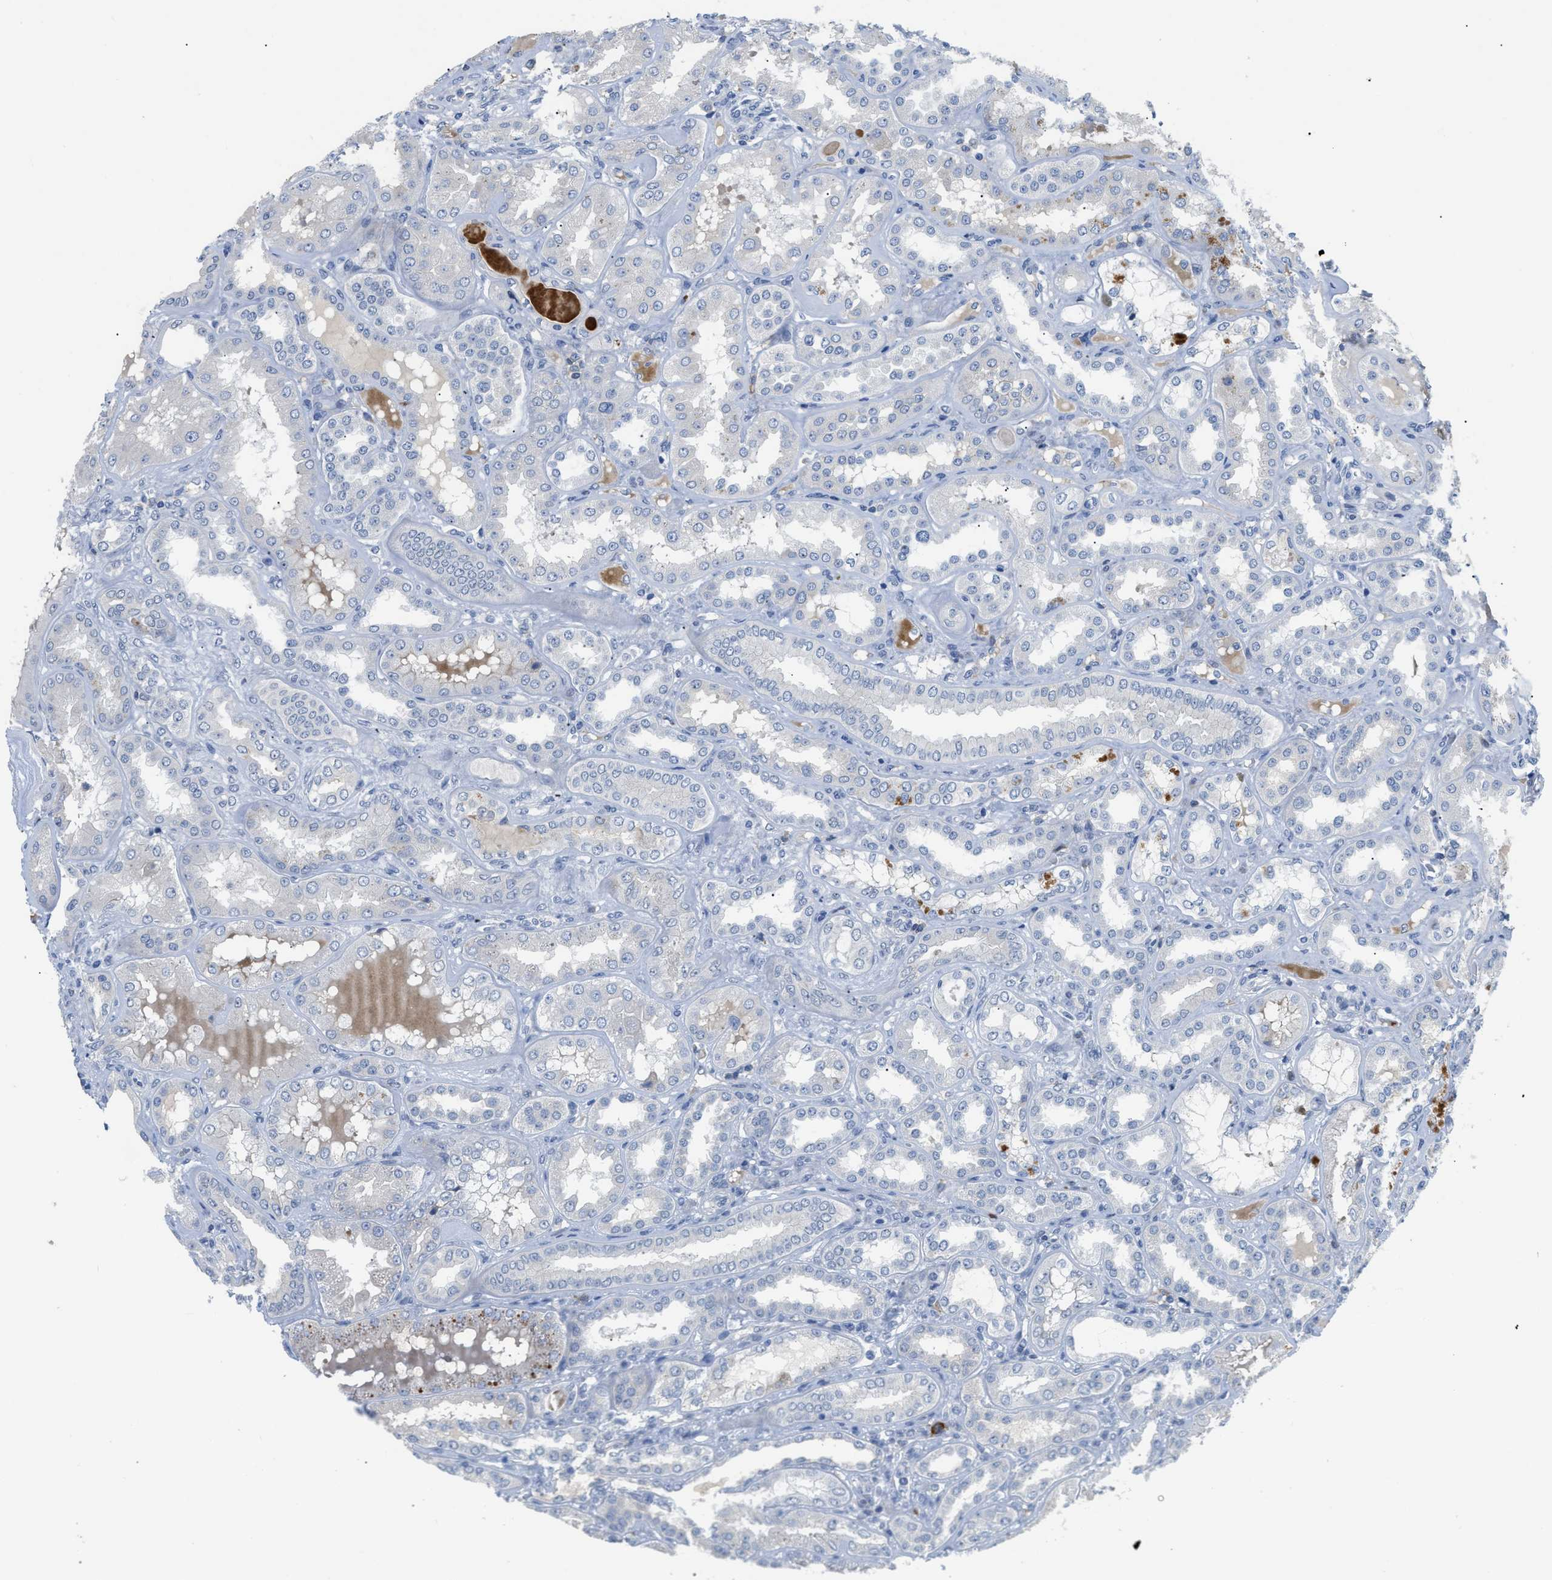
{"staining": {"intensity": "negative", "quantity": "none", "location": "none"}, "tissue": "kidney", "cell_type": "Cells in glomeruli", "image_type": "normal", "snomed": [{"axis": "morphology", "description": "Normal tissue, NOS"}, {"axis": "topography", "description": "Kidney"}], "caption": "High magnification brightfield microscopy of benign kidney stained with DAB (brown) and counterstained with hematoxylin (blue): cells in glomeruli show no significant expression.", "gene": "OR9K2", "patient": {"sex": "female", "age": 56}}